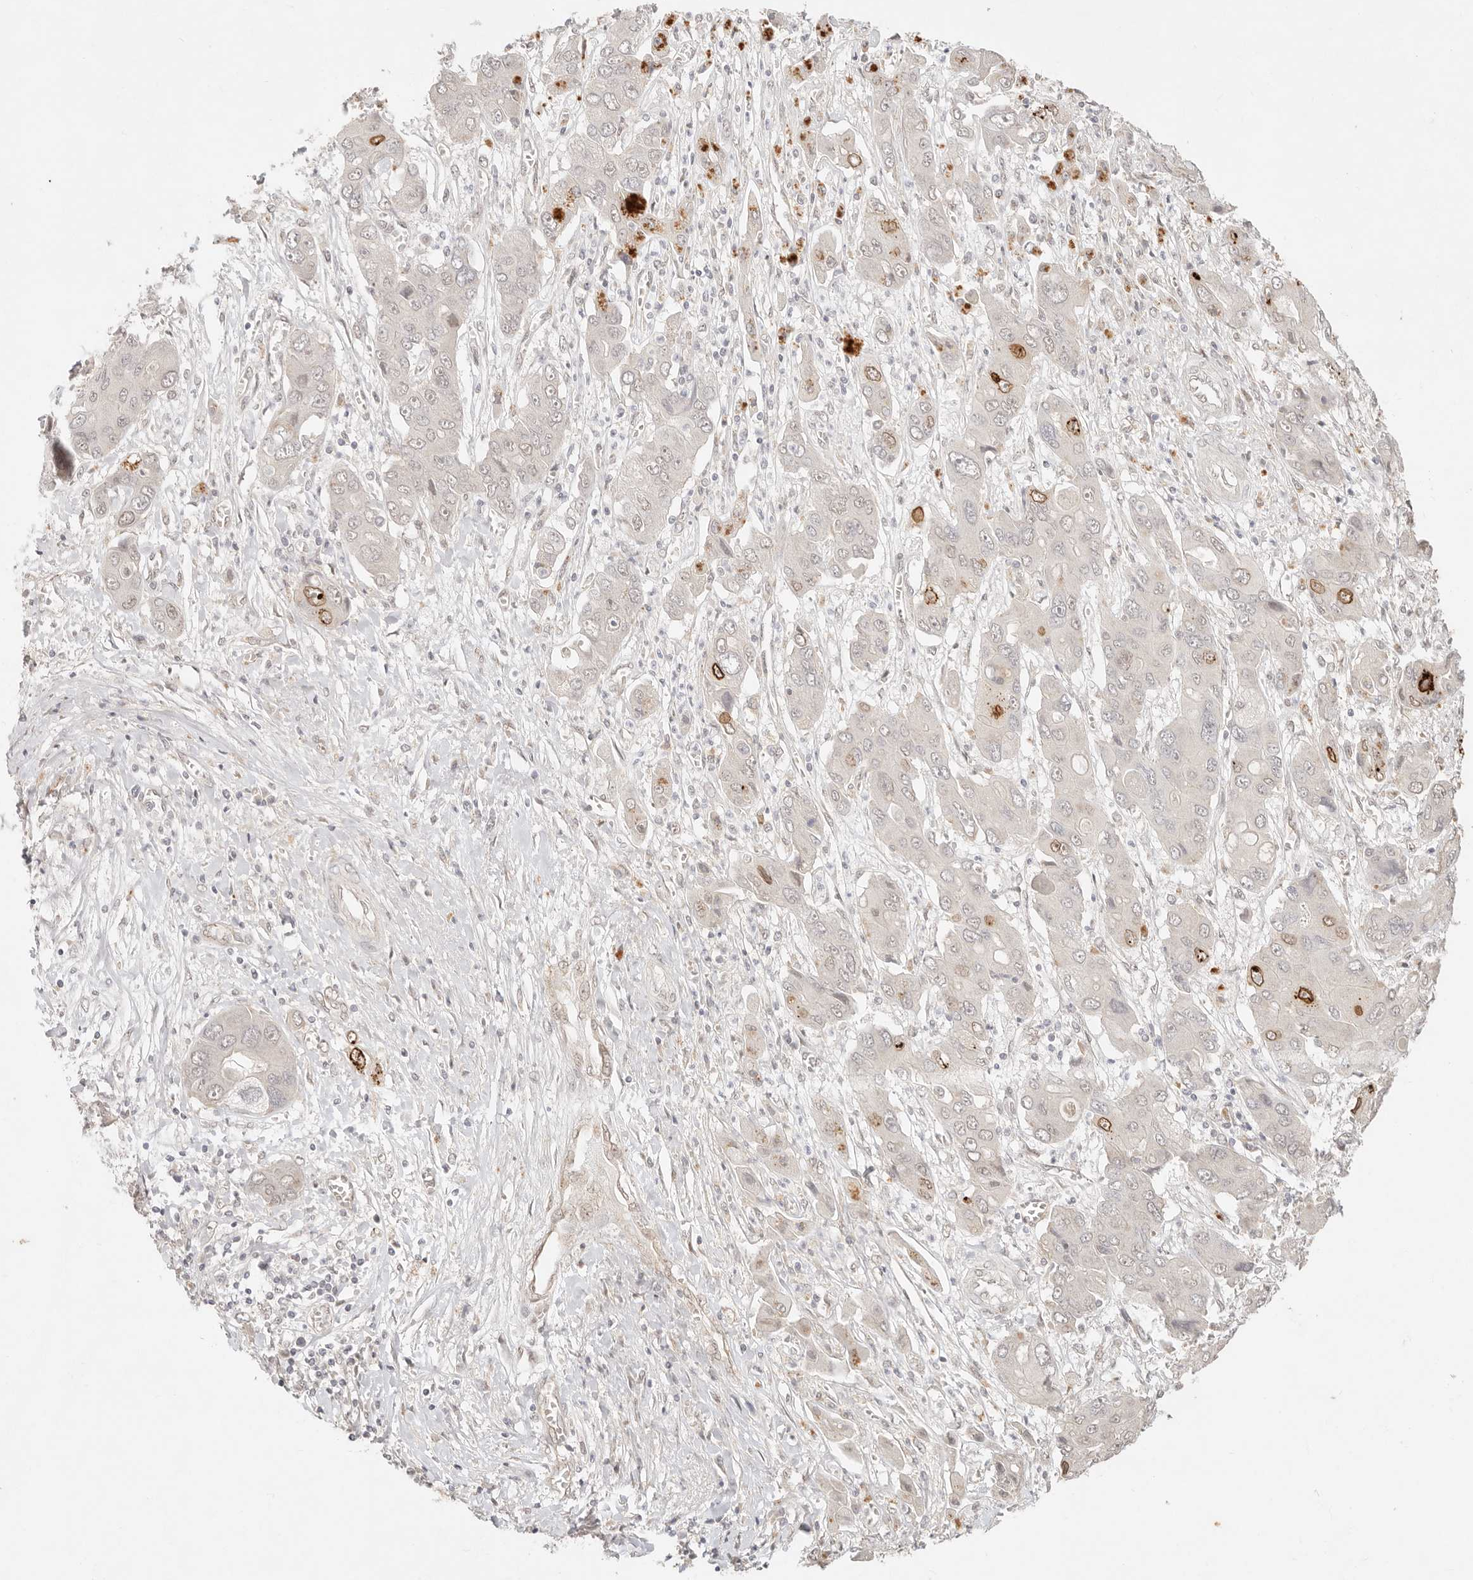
{"staining": {"intensity": "moderate", "quantity": "<25%", "location": "cytoplasmic/membranous,nuclear"}, "tissue": "liver cancer", "cell_type": "Tumor cells", "image_type": "cancer", "snomed": [{"axis": "morphology", "description": "Cholangiocarcinoma"}, {"axis": "topography", "description": "Liver"}], "caption": "Immunohistochemical staining of human cholangiocarcinoma (liver) displays low levels of moderate cytoplasmic/membranous and nuclear protein positivity in approximately <25% of tumor cells.", "gene": "GPR156", "patient": {"sex": "male", "age": 67}}